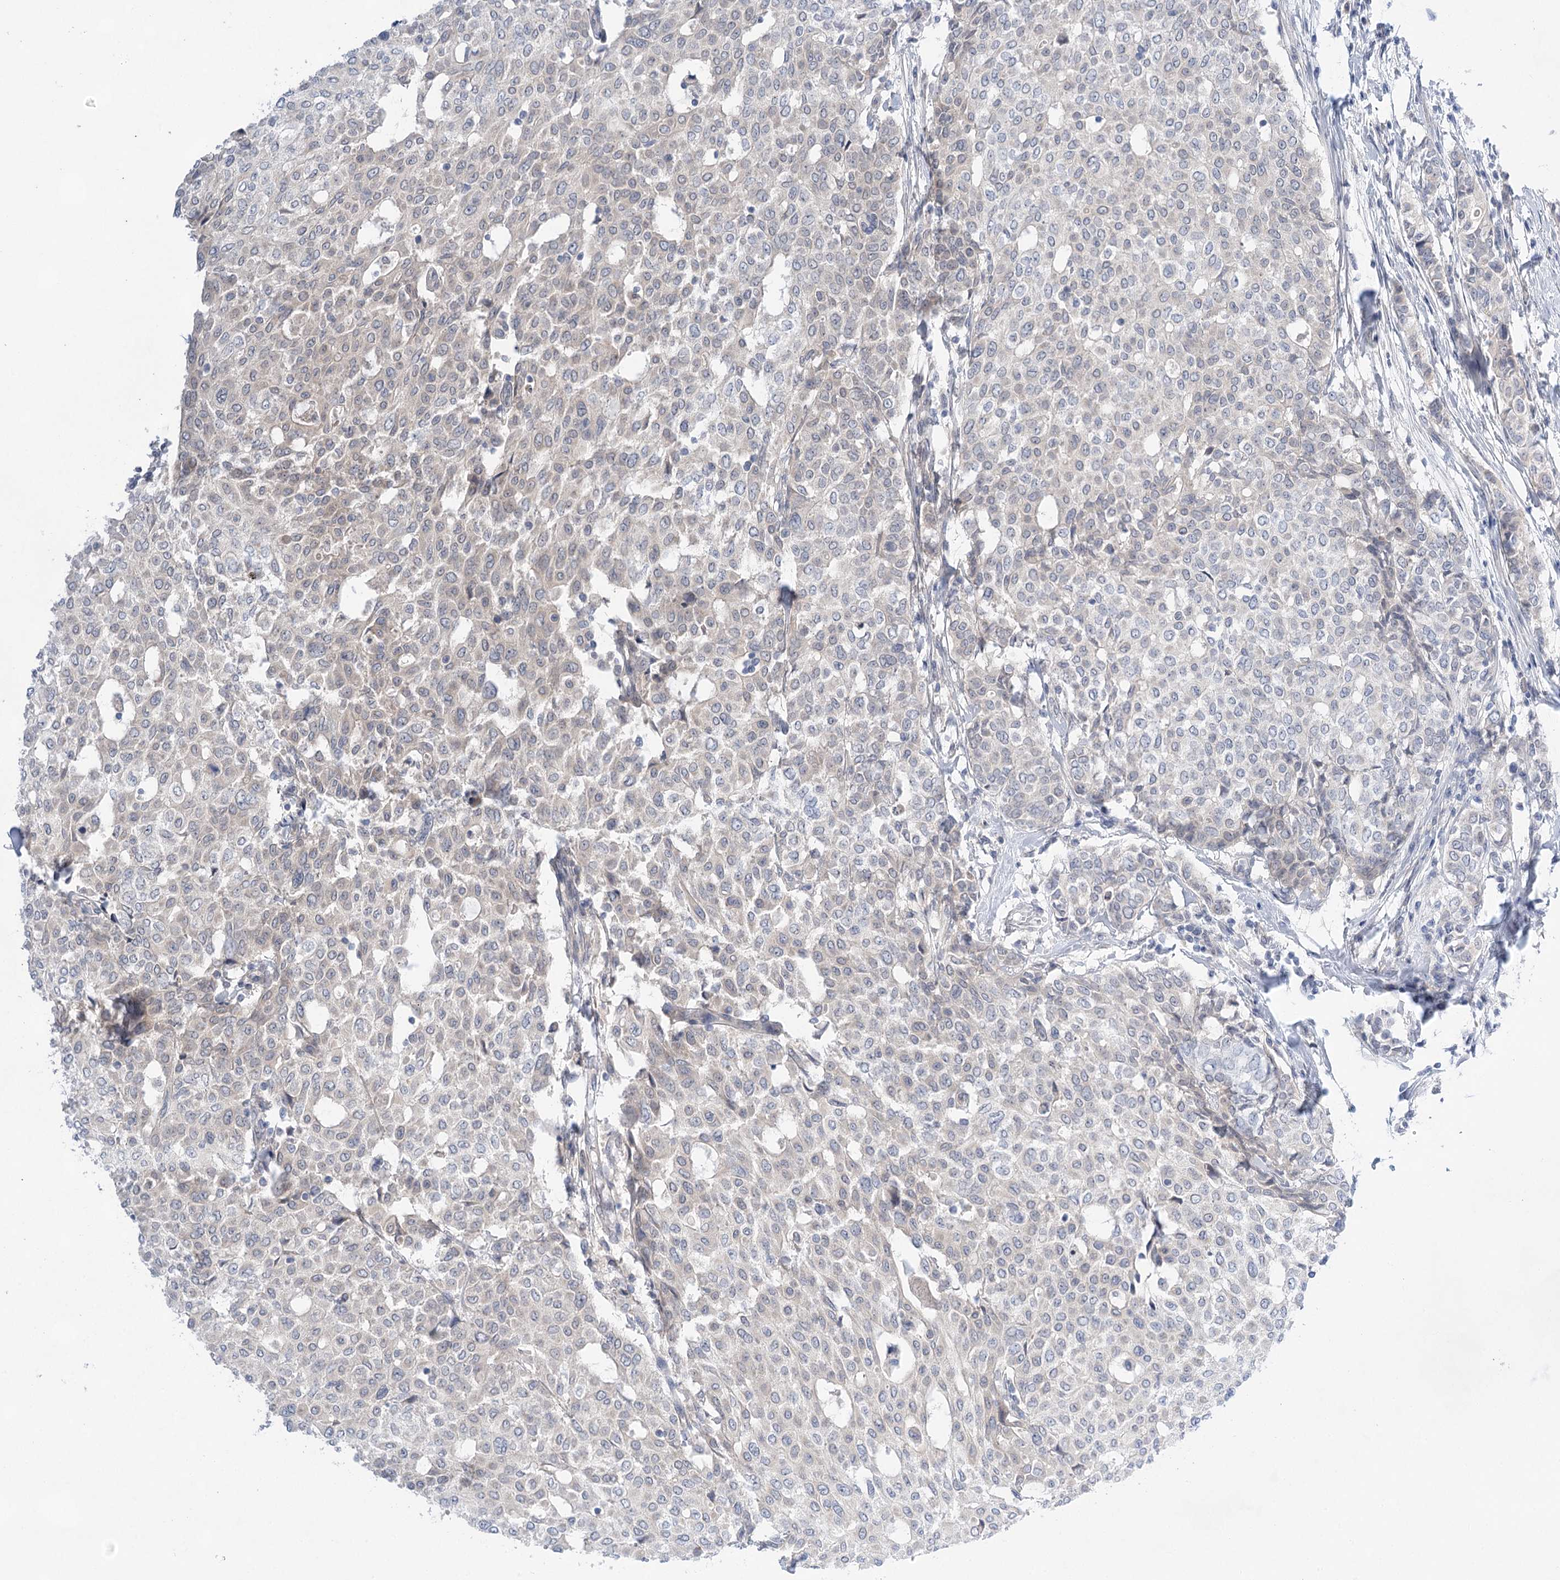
{"staining": {"intensity": "negative", "quantity": "none", "location": "none"}, "tissue": "breast cancer", "cell_type": "Tumor cells", "image_type": "cancer", "snomed": [{"axis": "morphology", "description": "Lobular carcinoma"}, {"axis": "topography", "description": "Breast"}], "caption": "A high-resolution micrograph shows immunohistochemistry staining of breast lobular carcinoma, which shows no significant positivity in tumor cells.", "gene": "LALBA", "patient": {"sex": "female", "age": 51}}